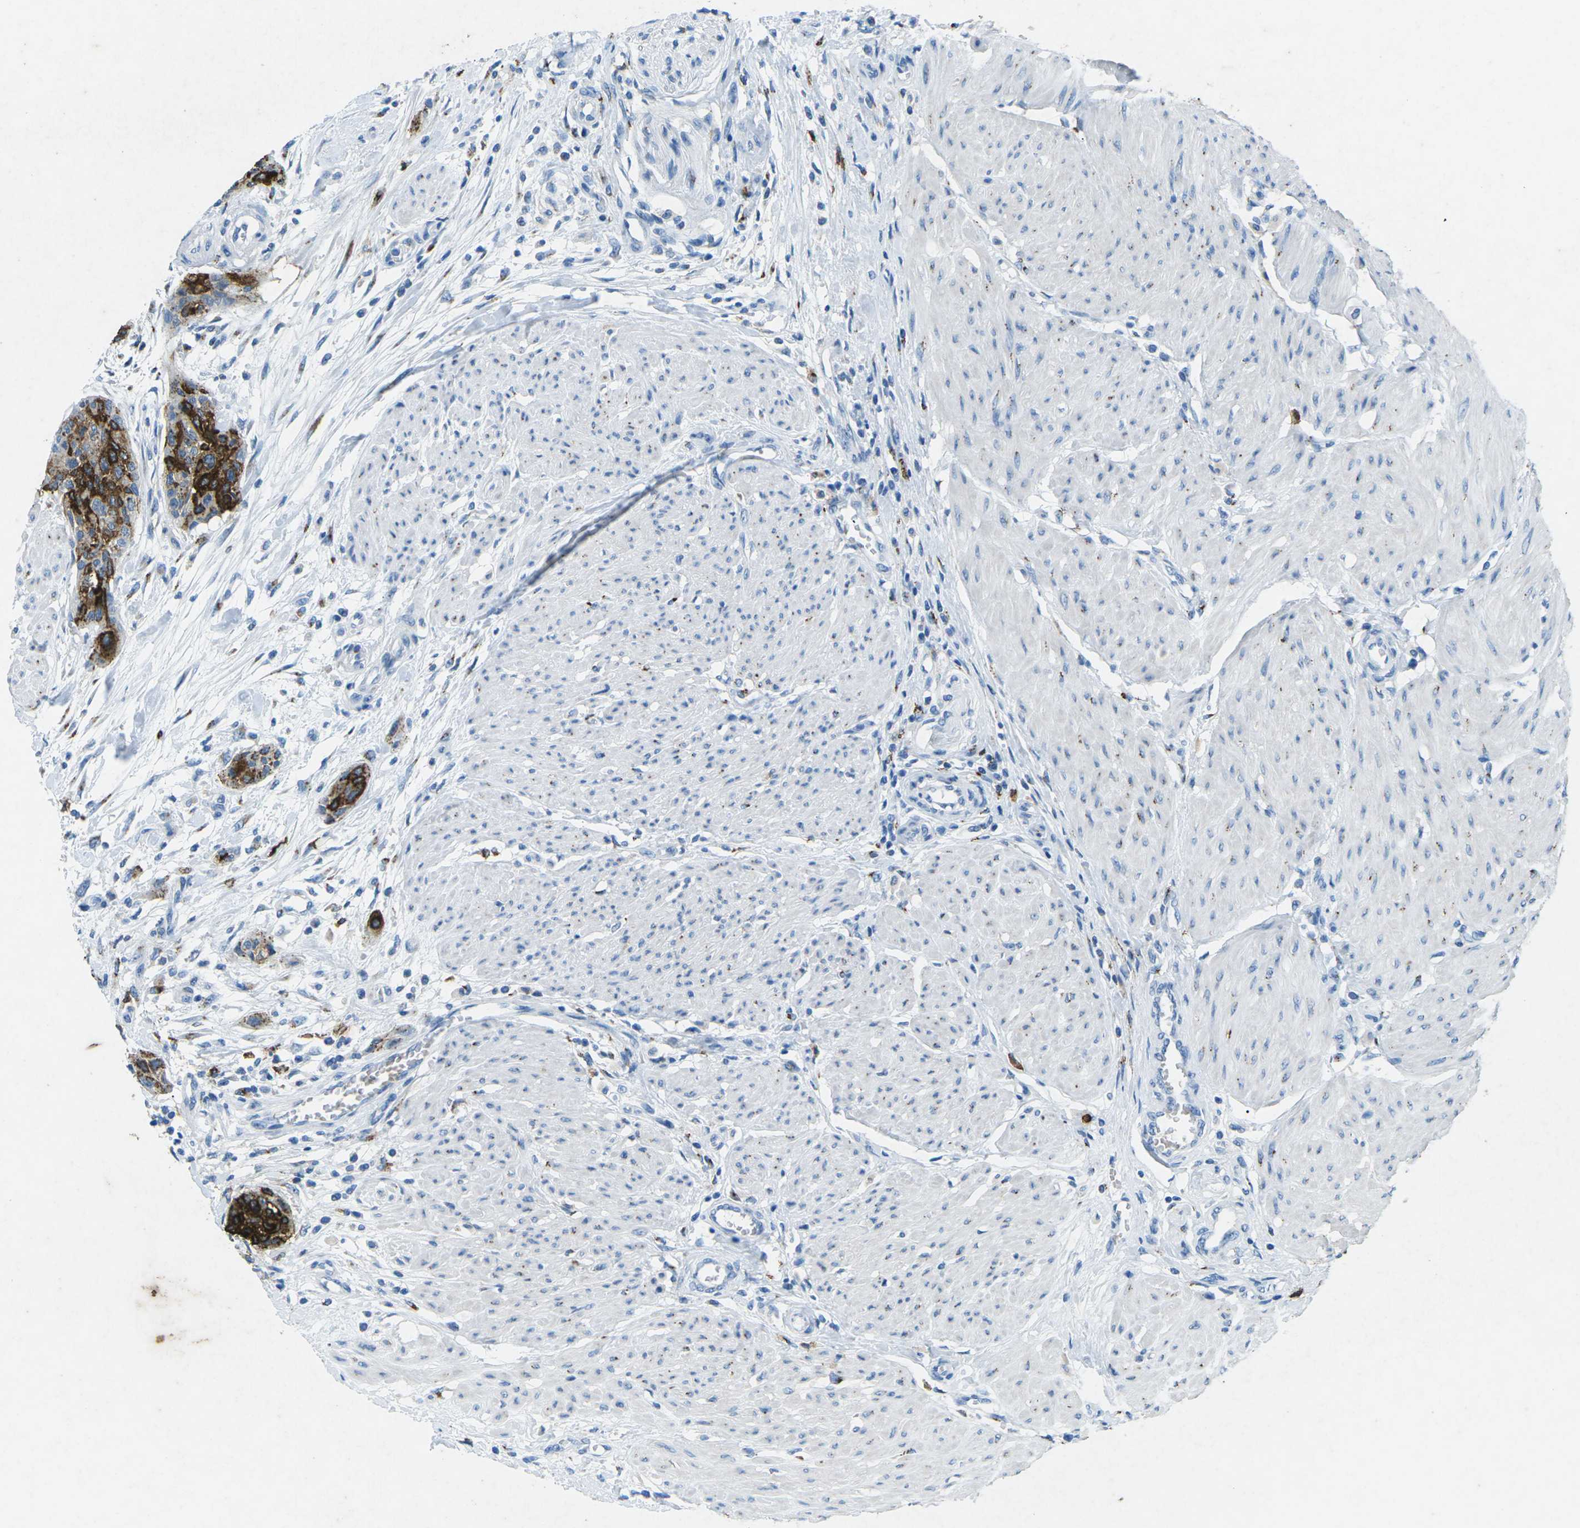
{"staining": {"intensity": "strong", "quantity": "25%-75%", "location": "cytoplasmic/membranous"}, "tissue": "urothelial cancer", "cell_type": "Tumor cells", "image_type": "cancer", "snomed": [{"axis": "morphology", "description": "Urothelial carcinoma, High grade"}, {"axis": "topography", "description": "Urinary bladder"}], "caption": "High-magnification brightfield microscopy of urothelial carcinoma (high-grade) stained with DAB (3,3'-diaminobenzidine) (brown) and counterstained with hematoxylin (blue). tumor cells exhibit strong cytoplasmic/membranous staining is seen in about25%-75% of cells.", "gene": "CTAGE1", "patient": {"sex": "male", "age": 35}}